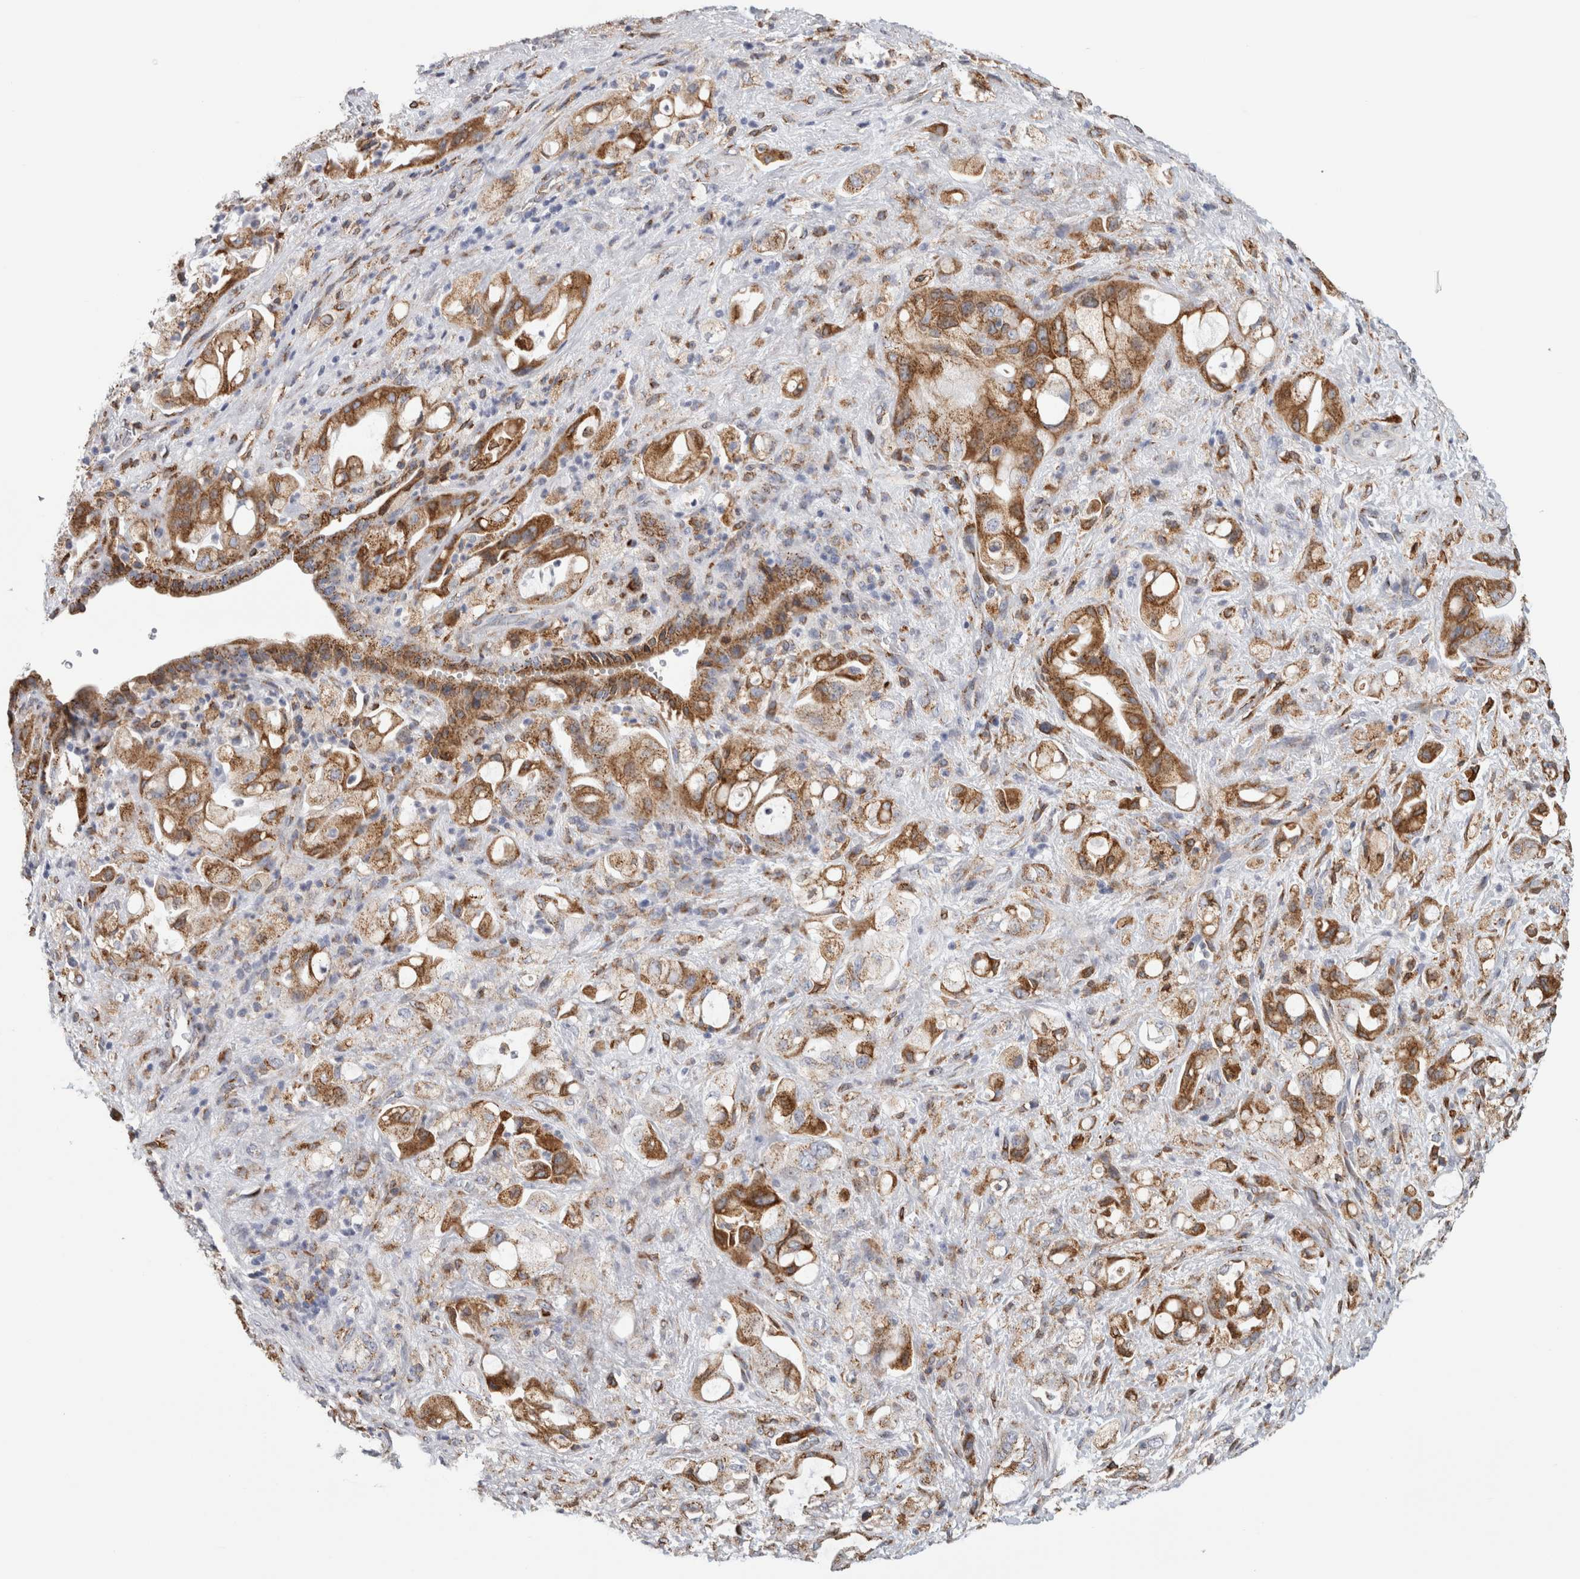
{"staining": {"intensity": "moderate", "quantity": ">75%", "location": "cytoplasmic/membranous"}, "tissue": "pancreatic cancer", "cell_type": "Tumor cells", "image_type": "cancer", "snomed": [{"axis": "morphology", "description": "Adenocarcinoma, NOS"}, {"axis": "topography", "description": "Pancreas"}], "caption": "This is a photomicrograph of immunohistochemistry staining of pancreatic cancer (adenocarcinoma), which shows moderate positivity in the cytoplasmic/membranous of tumor cells.", "gene": "MCFD2", "patient": {"sex": "male", "age": 79}}